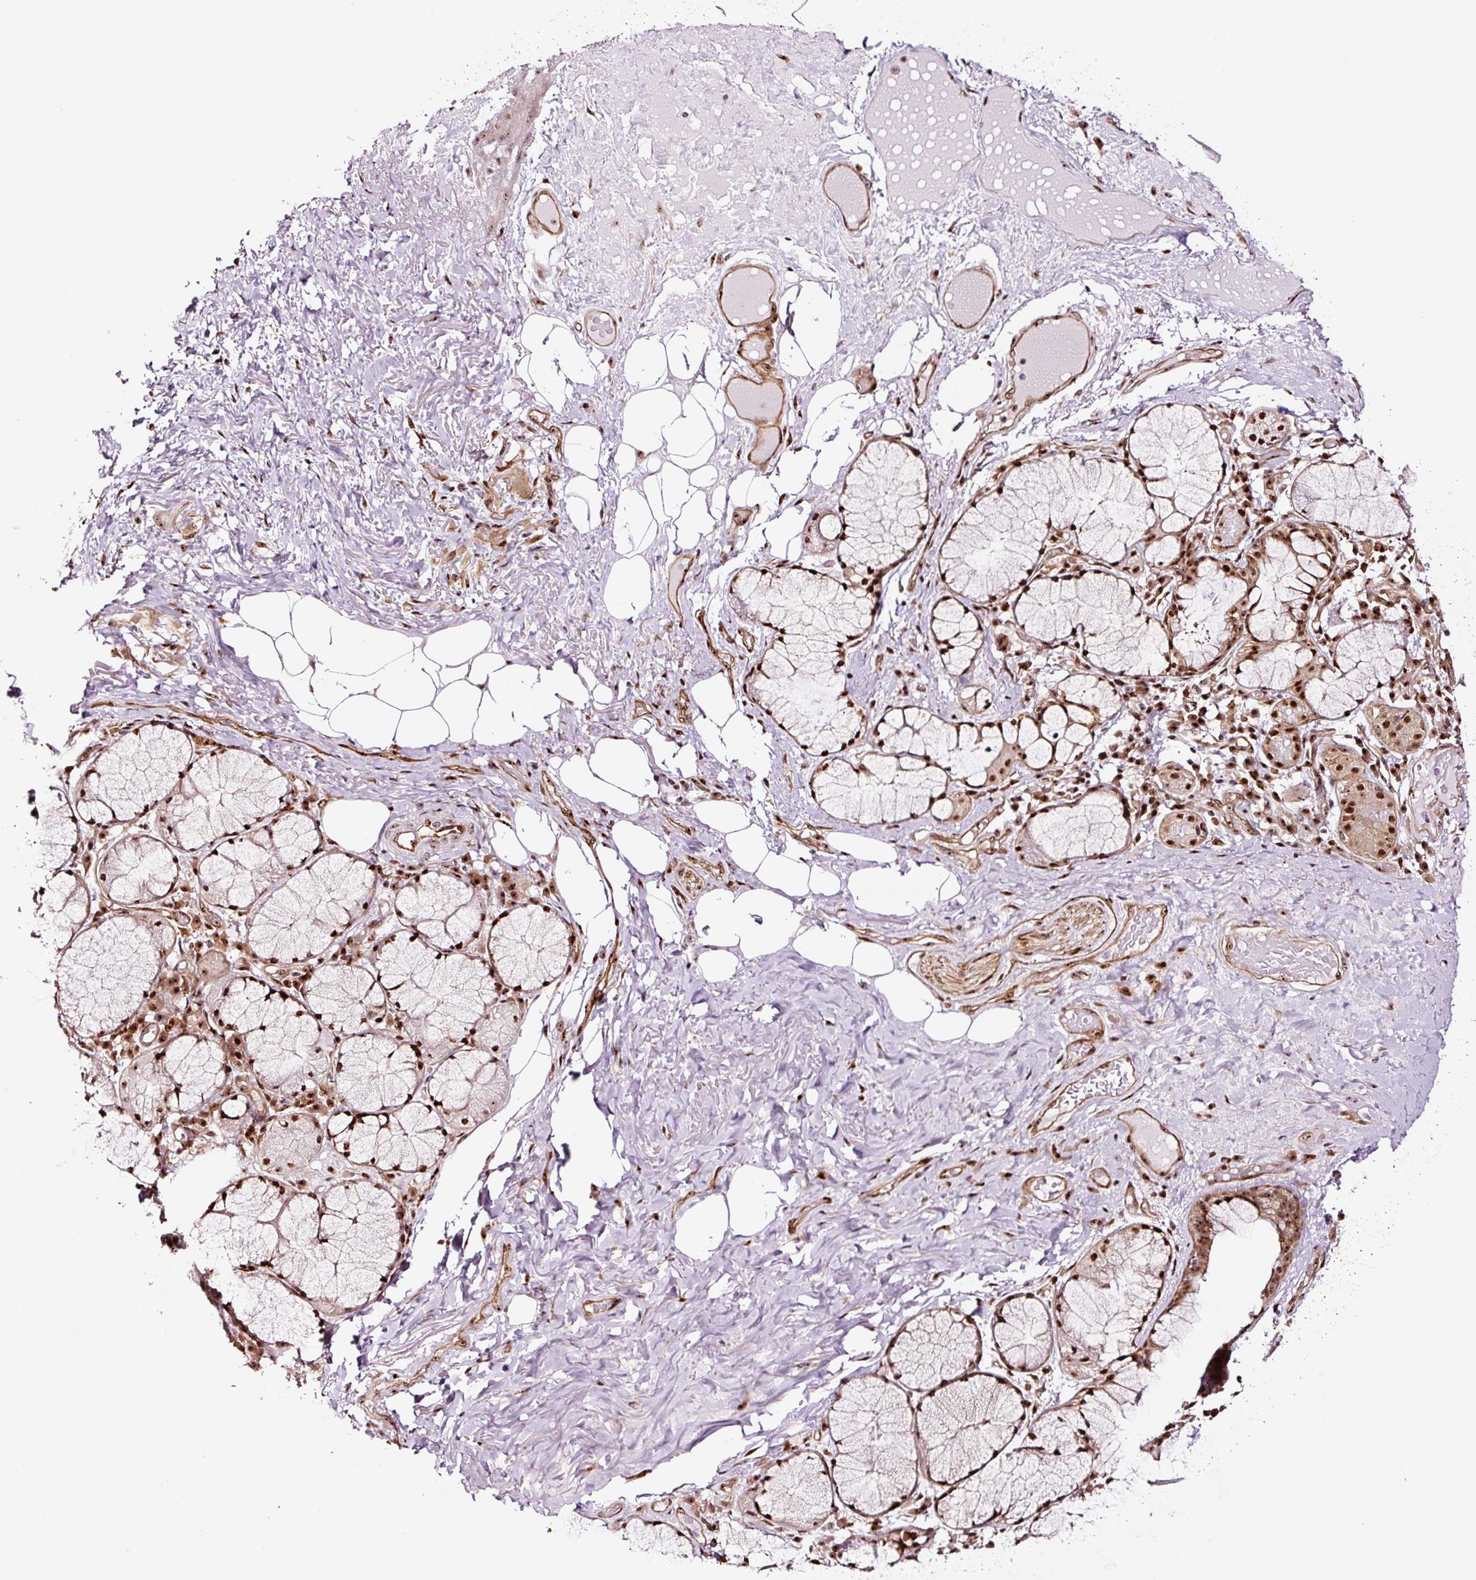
{"staining": {"intensity": "strong", "quantity": "<25%", "location": "nuclear"}, "tissue": "adipose tissue", "cell_type": "Adipocytes", "image_type": "normal", "snomed": [{"axis": "morphology", "description": "Normal tissue, NOS"}, {"axis": "topography", "description": "Cartilage tissue"}, {"axis": "topography", "description": "Bronchus"}], "caption": "DAB immunohistochemical staining of normal adipose tissue reveals strong nuclear protein staining in approximately <25% of adipocytes.", "gene": "GNL3", "patient": {"sex": "male", "age": 56}}